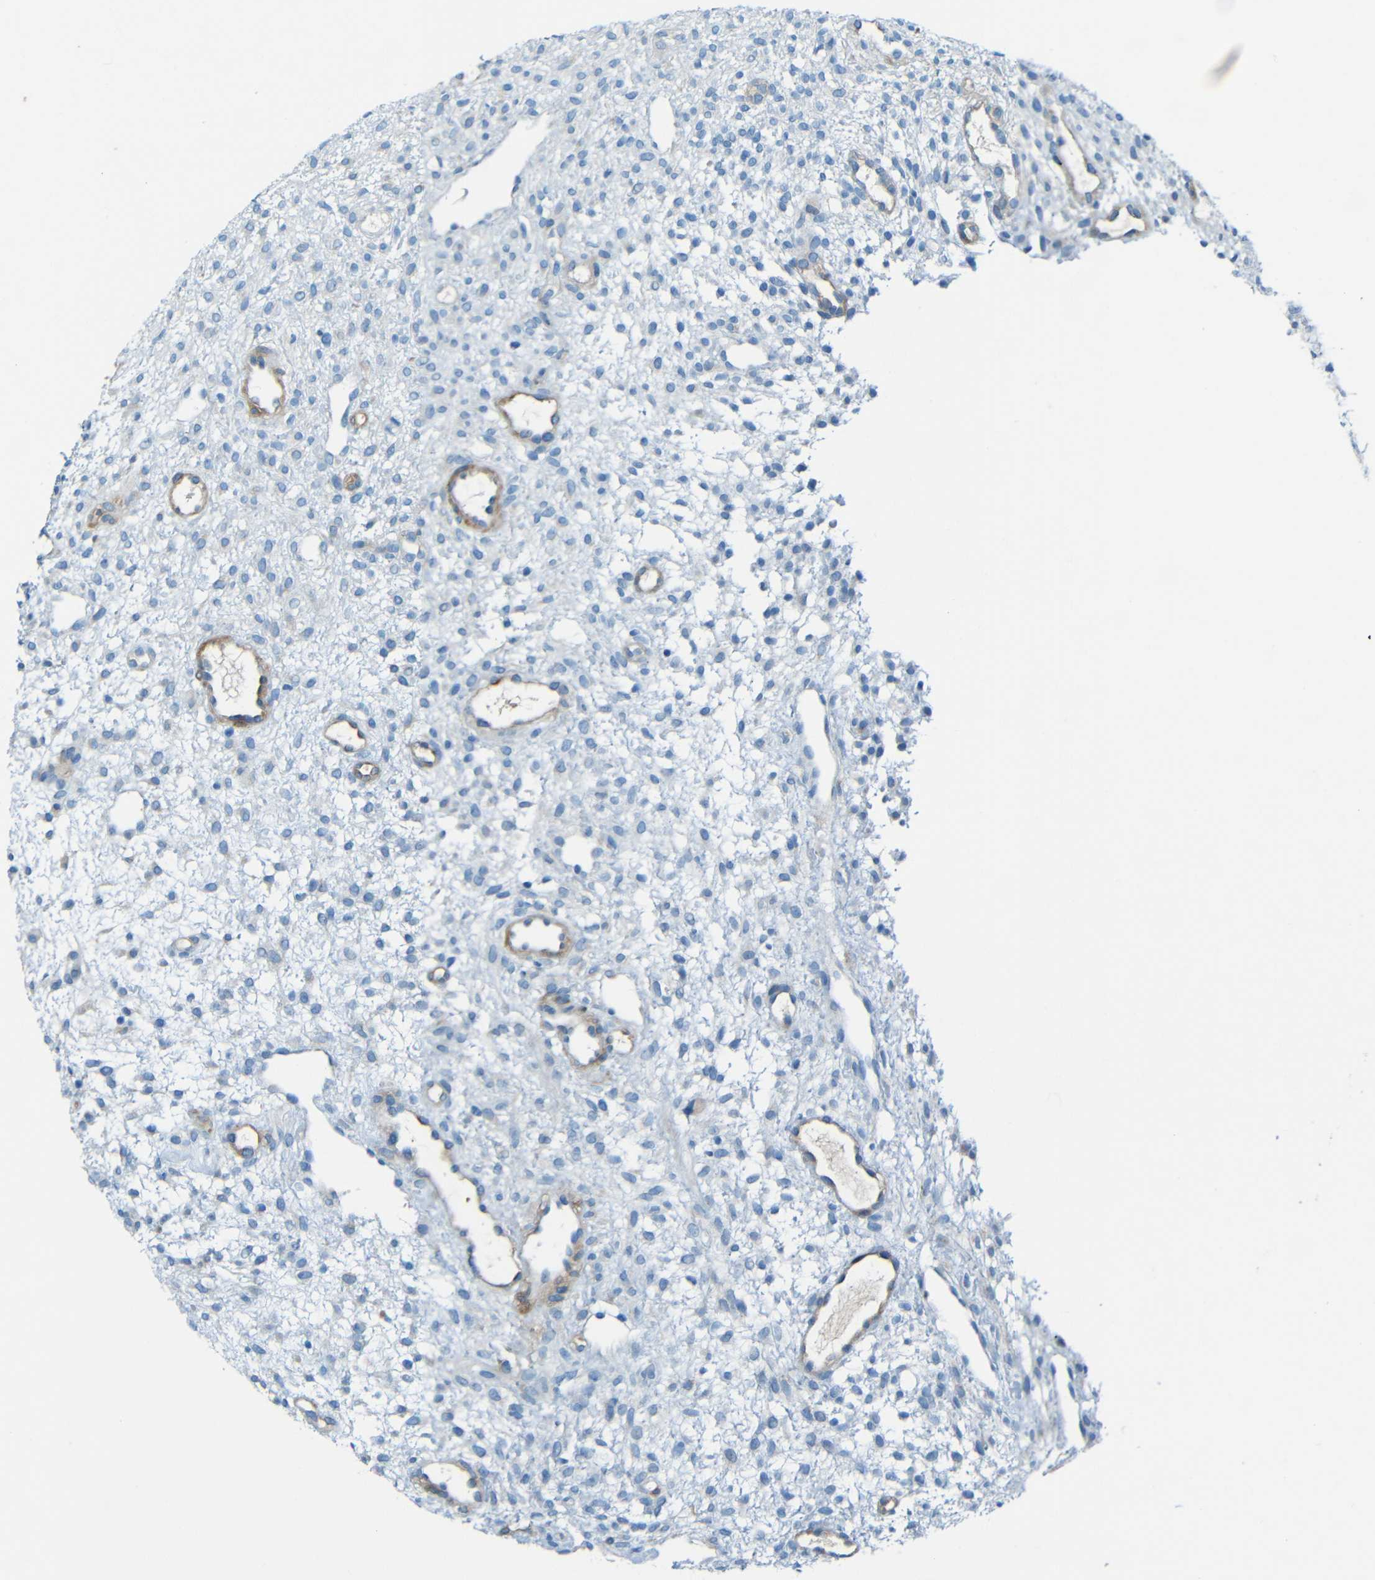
{"staining": {"intensity": "negative", "quantity": "none", "location": "none"}, "tissue": "ovary", "cell_type": "Ovarian stroma cells", "image_type": "normal", "snomed": [{"axis": "morphology", "description": "Normal tissue, NOS"}, {"axis": "morphology", "description": "Cyst, NOS"}, {"axis": "topography", "description": "Ovary"}], "caption": "An immunohistochemistry micrograph of benign ovary is shown. There is no staining in ovarian stroma cells of ovary. (DAB (3,3'-diaminobenzidine) IHC with hematoxylin counter stain).", "gene": "MAP2", "patient": {"sex": "female", "age": 18}}